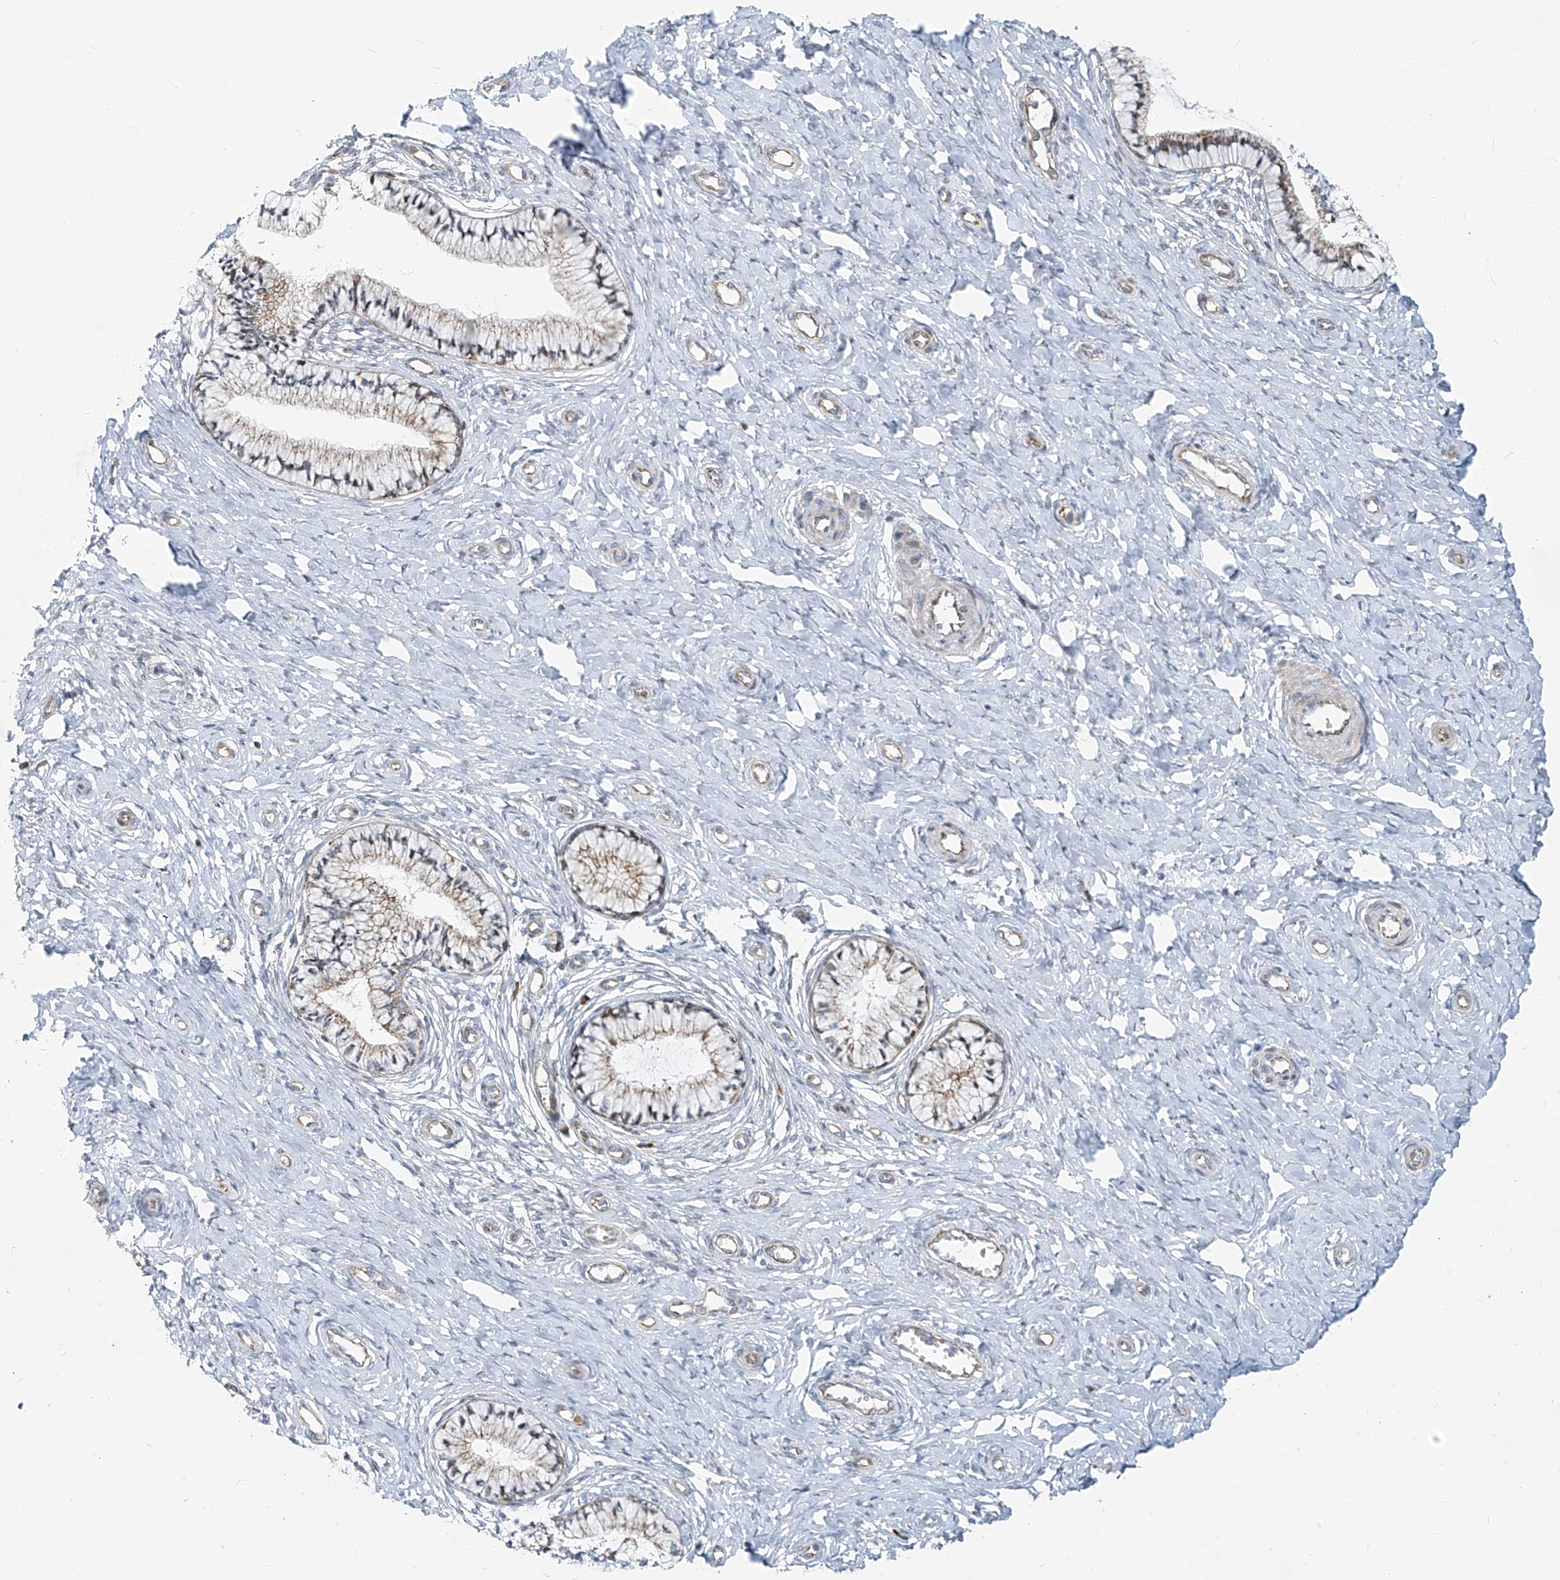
{"staining": {"intensity": "moderate", "quantity": "25%-75%", "location": "cytoplasmic/membranous"}, "tissue": "cervix", "cell_type": "Glandular cells", "image_type": "normal", "snomed": [{"axis": "morphology", "description": "Normal tissue, NOS"}, {"axis": "topography", "description": "Cervix"}], "caption": "A medium amount of moderate cytoplasmic/membranous expression is appreciated in approximately 25%-75% of glandular cells in normal cervix.", "gene": "HIC2", "patient": {"sex": "female", "age": 36}}